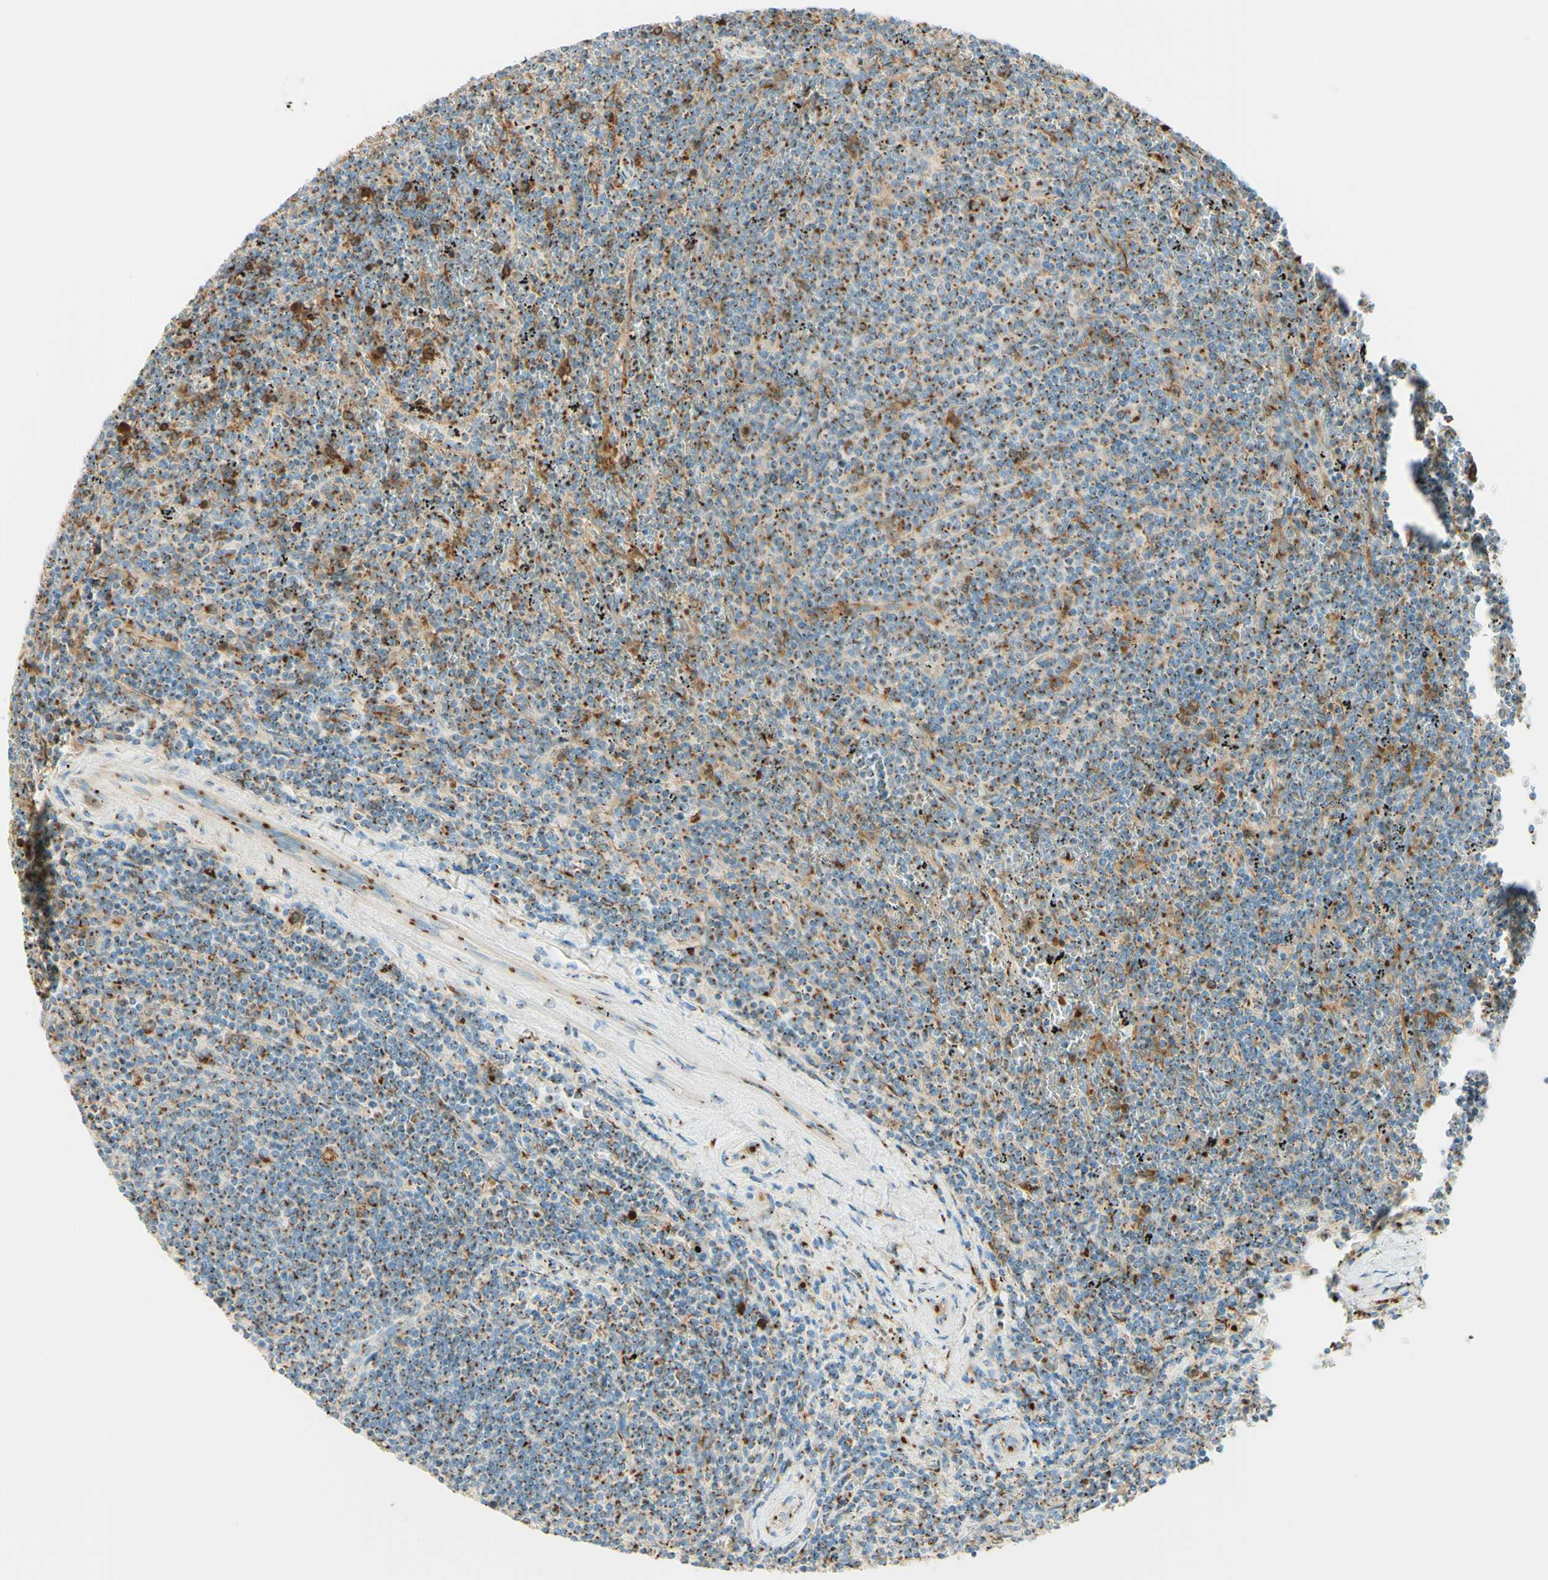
{"staining": {"intensity": "strong", "quantity": "25%-75%", "location": "cytoplasmic/membranous"}, "tissue": "lymphoma", "cell_type": "Tumor cells", "image_type": "cancer", "snomed": [{"axis": "morphology", "description": "Malignant lymphoma, non-Hodgkin's type, Low grade"}, {"axis": "topography", "description": "Spleen"}], "caption": "The photomicrograph shows a brown stain indicating the presence of a protein in the cytoplasmic/membranous of tumor cells in malignant lymphoma, non-Hodgkin's type (low-grade). (DAB = brown stain, brightfield microscopy at high magnification).", "gene": "GOLGB1", "patient": {"sex": "female", "age": 50}}